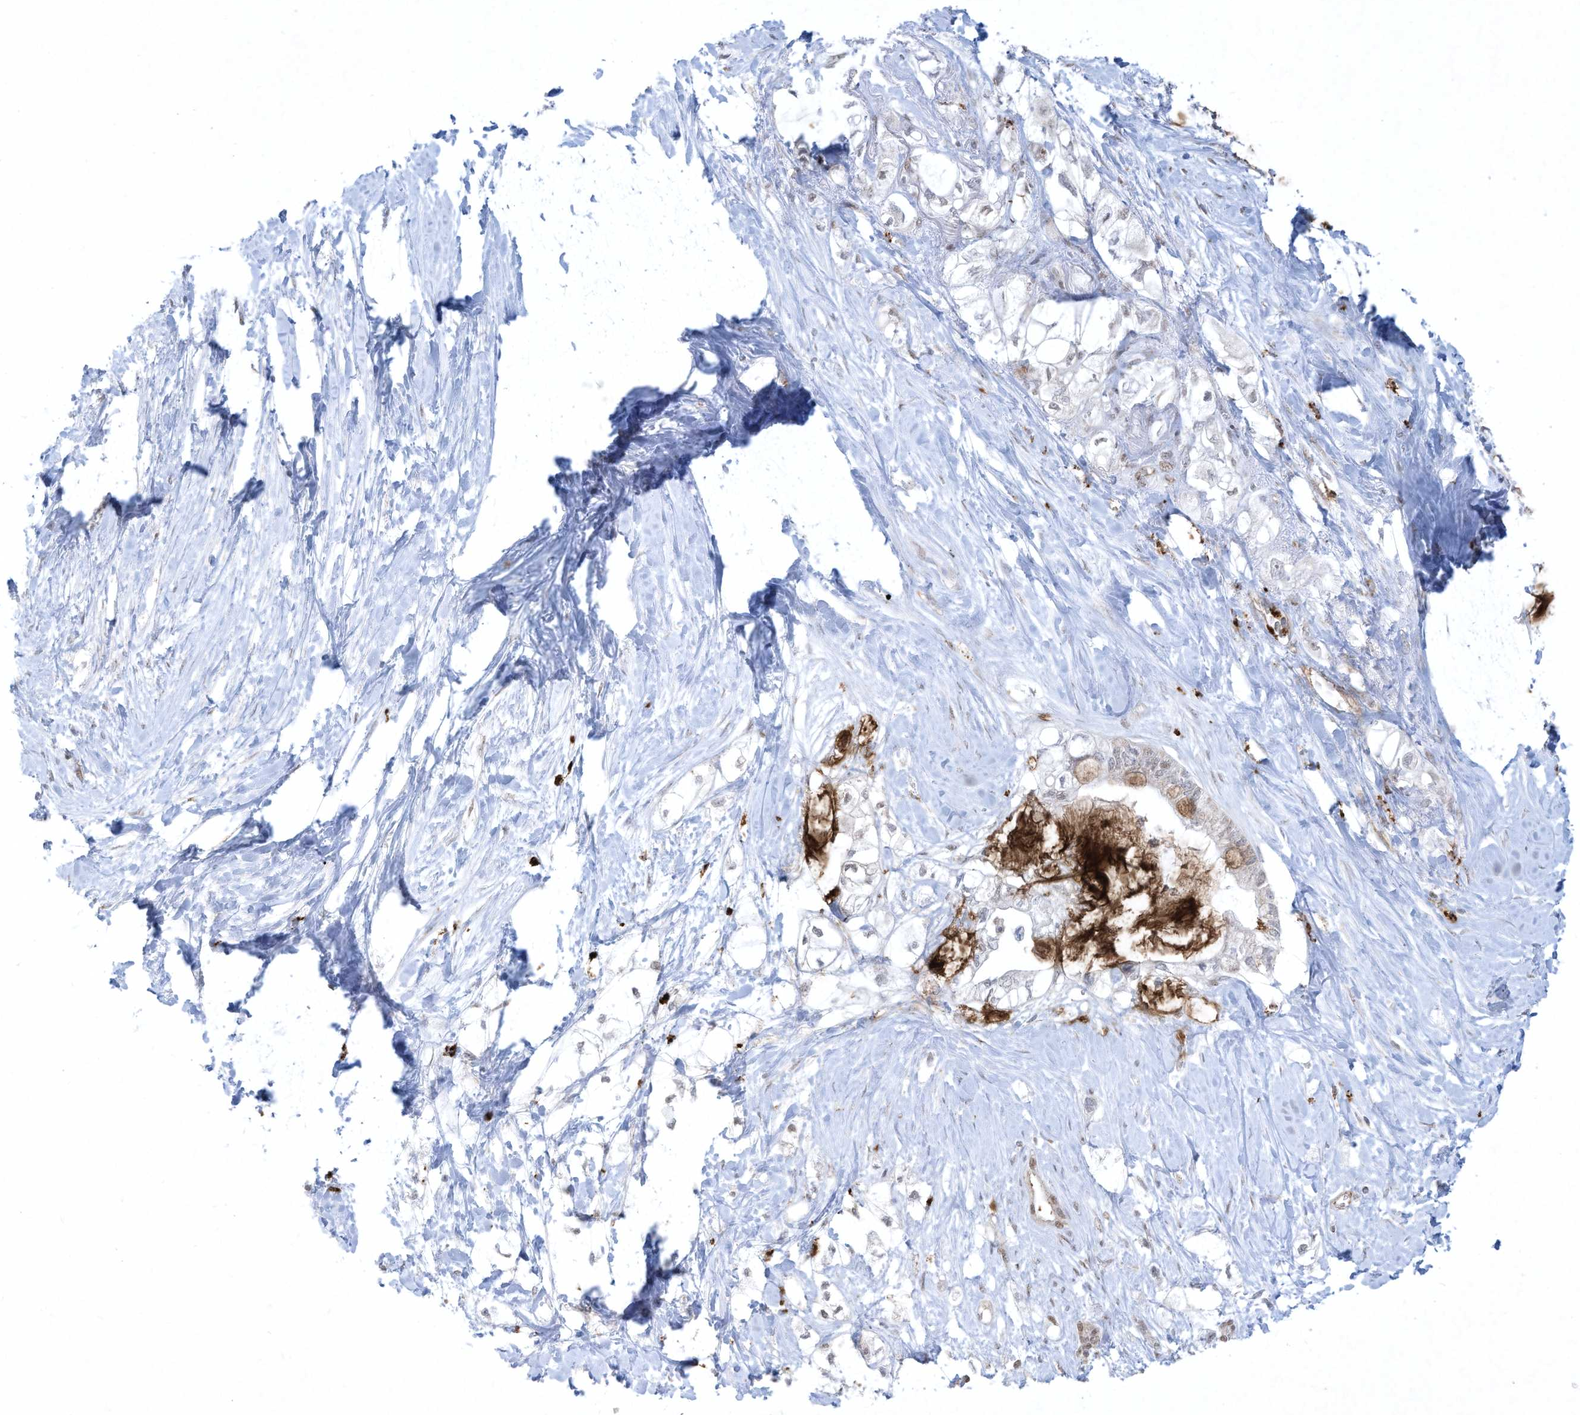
{"staining": {"intensity": "moderate", "quantity": "<25%", "location": "cytoplasmic/membranous"}, "tissue": "pancreatic cancer", "cell_type": "Tumor cells", "image_type": "cancer", "snomed": [{"axis": "morphology", "description": "Adenocarcinoma, NOS"}, {"axis": "topography", "description": "Pancreas"}], "caption": "A low amount of moderate cytoplasmic/membranous staining is seen in about <25% of tumor cells in pancreatic cancer tissue. The staining was performed using DAB (3,3'-diaminobenzidine), with brown indicating positive protein expression. Nuclei are stained blue with hematoxylin.", "gene": "CHRNA4", "patient": {"sex": "male", "age": 70}}